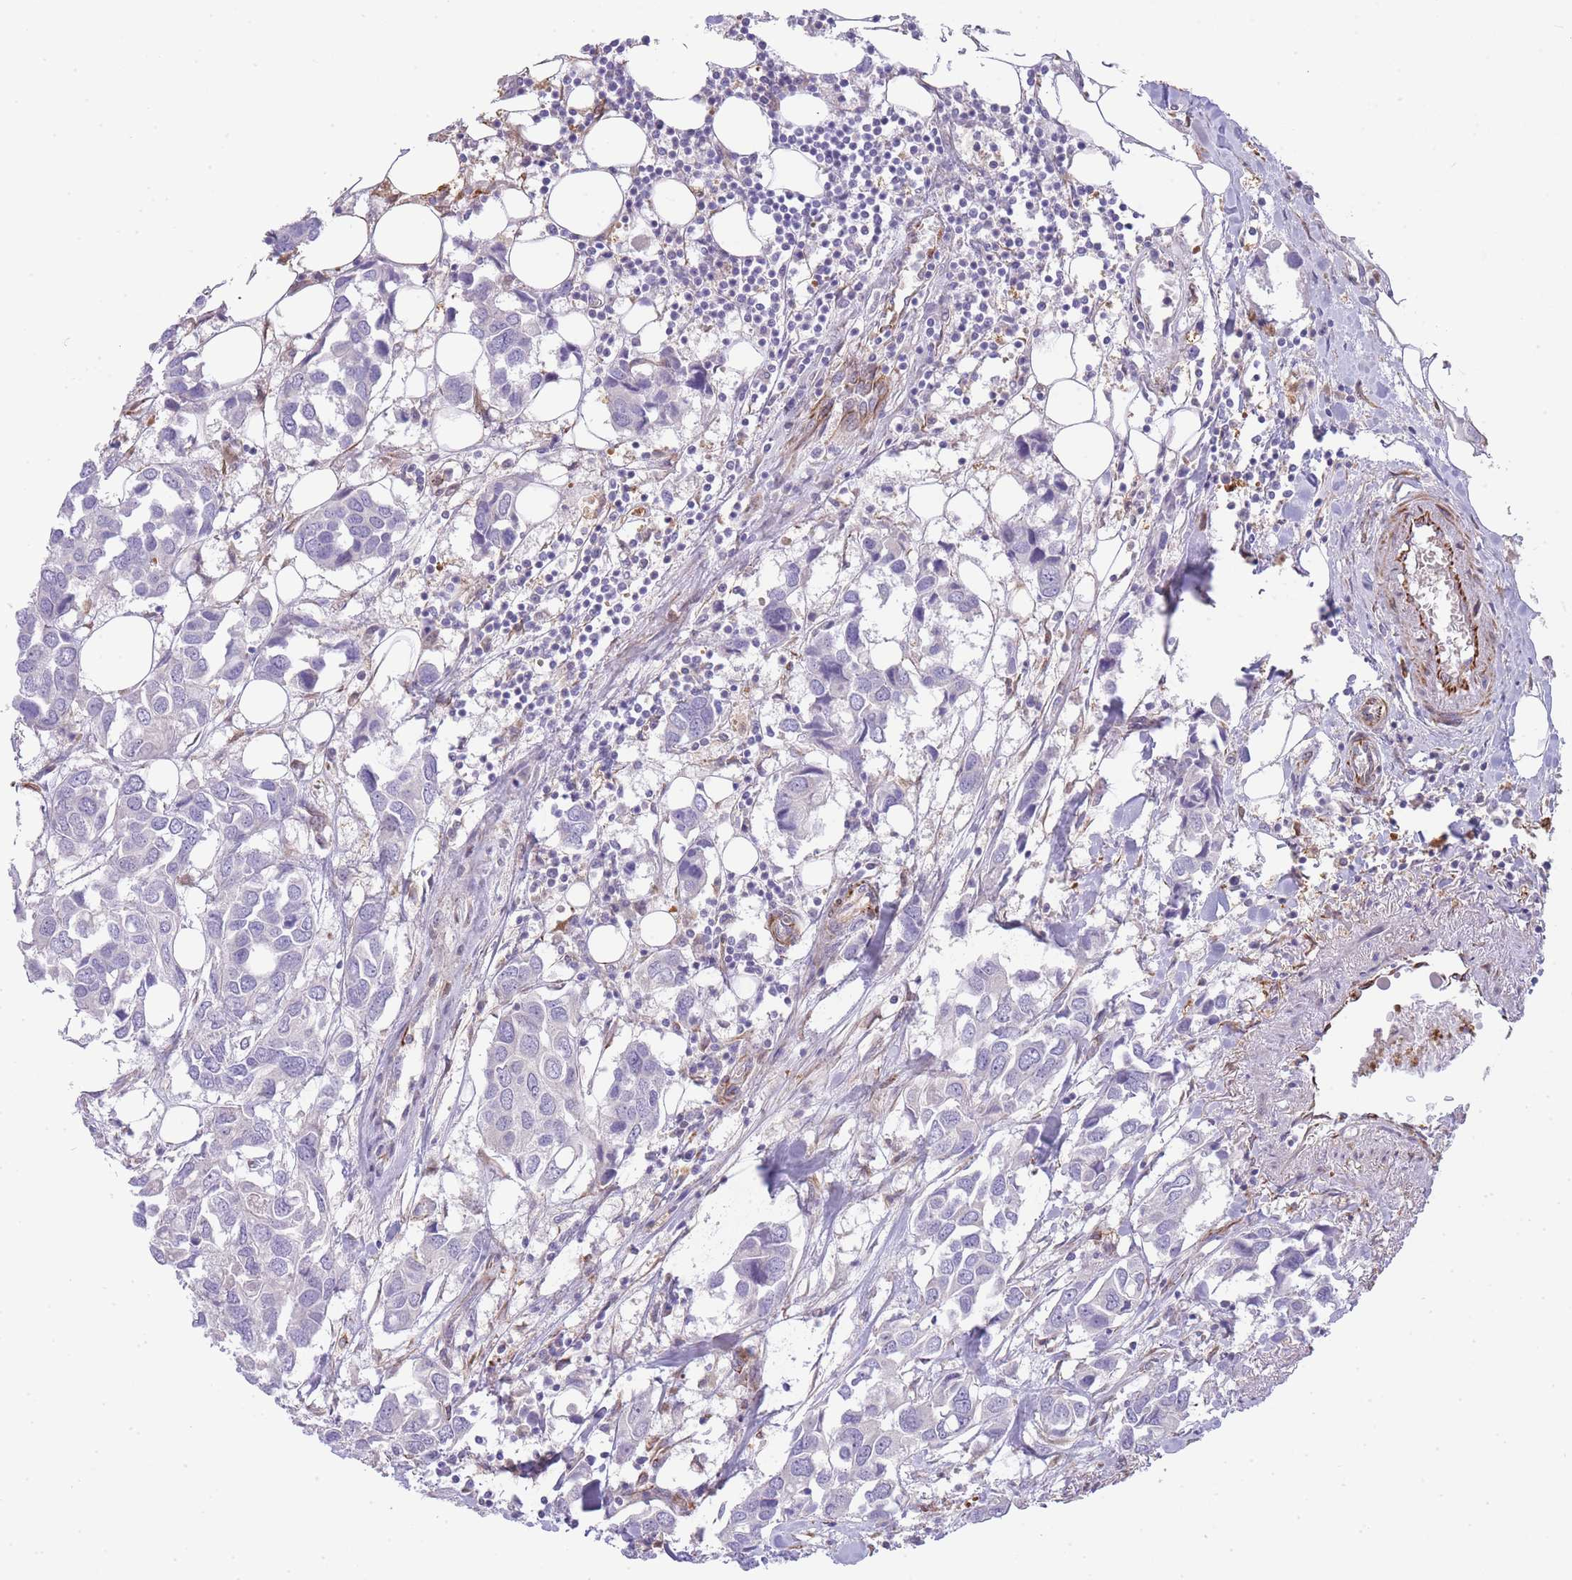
{"staining": {"intensity": "negative", "quantity": "none", "location": "none"}, "tissue": "breast cancer", "cell_type": "Tumor cells", "image_type": "cancer", "snomed": [{"axis": "morphology", "description": "Duct carcinoma"}, {"axis": "topography", "description": "Breast"}], "caption": "A high-resolution micrograph shows immunohistochemistry (IHC) staining of breast infiltrating ductal carcinoma, which exhibits no significant expression in tumor cells. The staining was performed using DAB (3,3'-diaminobenzidine) to visualize the protein expression in brown, while the nuclei were stained in blue with hematoxylin (Magnification: 20x).", "gene": "ECPAS", "patient": {"sex": "female", "age": 83}}